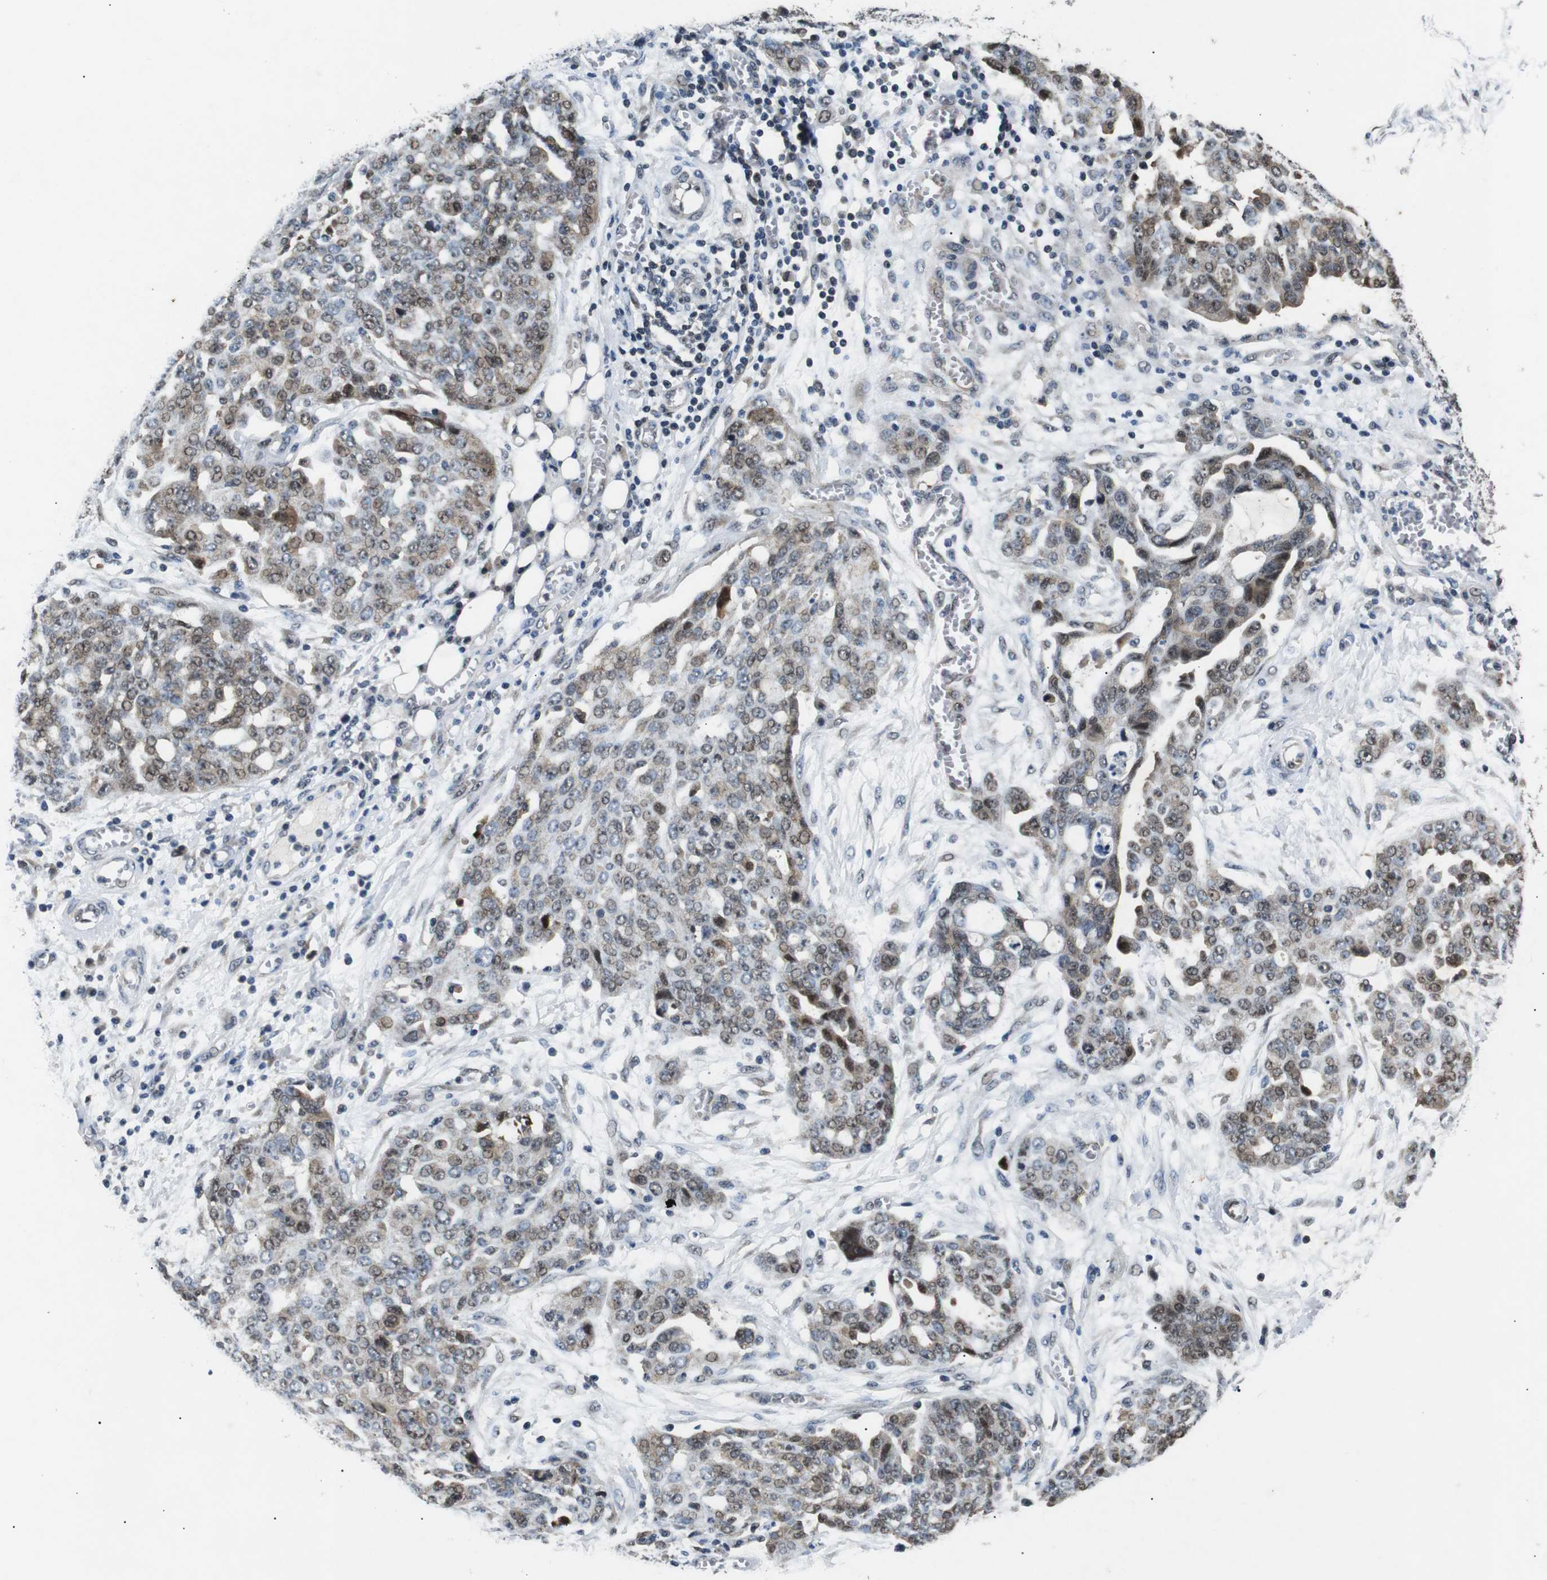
{"staining": {"intensity": "moderate", "quantity": "25%-75%", "location": "cytoplasmic/membranous,nuclear"}, "tissue": "ovarian cancer", "cell_type": "Tumor cells", "image_type": "cancer", "snomed": [{"axis": "morphology", "description": "Cystadenocarcinoma, serous, NOS"}, {"axis": "topography", "description": "Soft tissue"}, {"axis": "topography", "description": "Ovary"}], "caption": "IHC (DAB (3,3'-diaminobenzidine)) staining of ovarian cancer (serous cystadenocarcinoma) shows moderate cytoplasmic/membranous and nuclear protein expression in approximately 25%-75% of tumor cells. IHC stains the protein of interest in brown and the nuclei are stained blue.", "gene": "SKP1", "patient": {"sex": "female", "age": 57}}